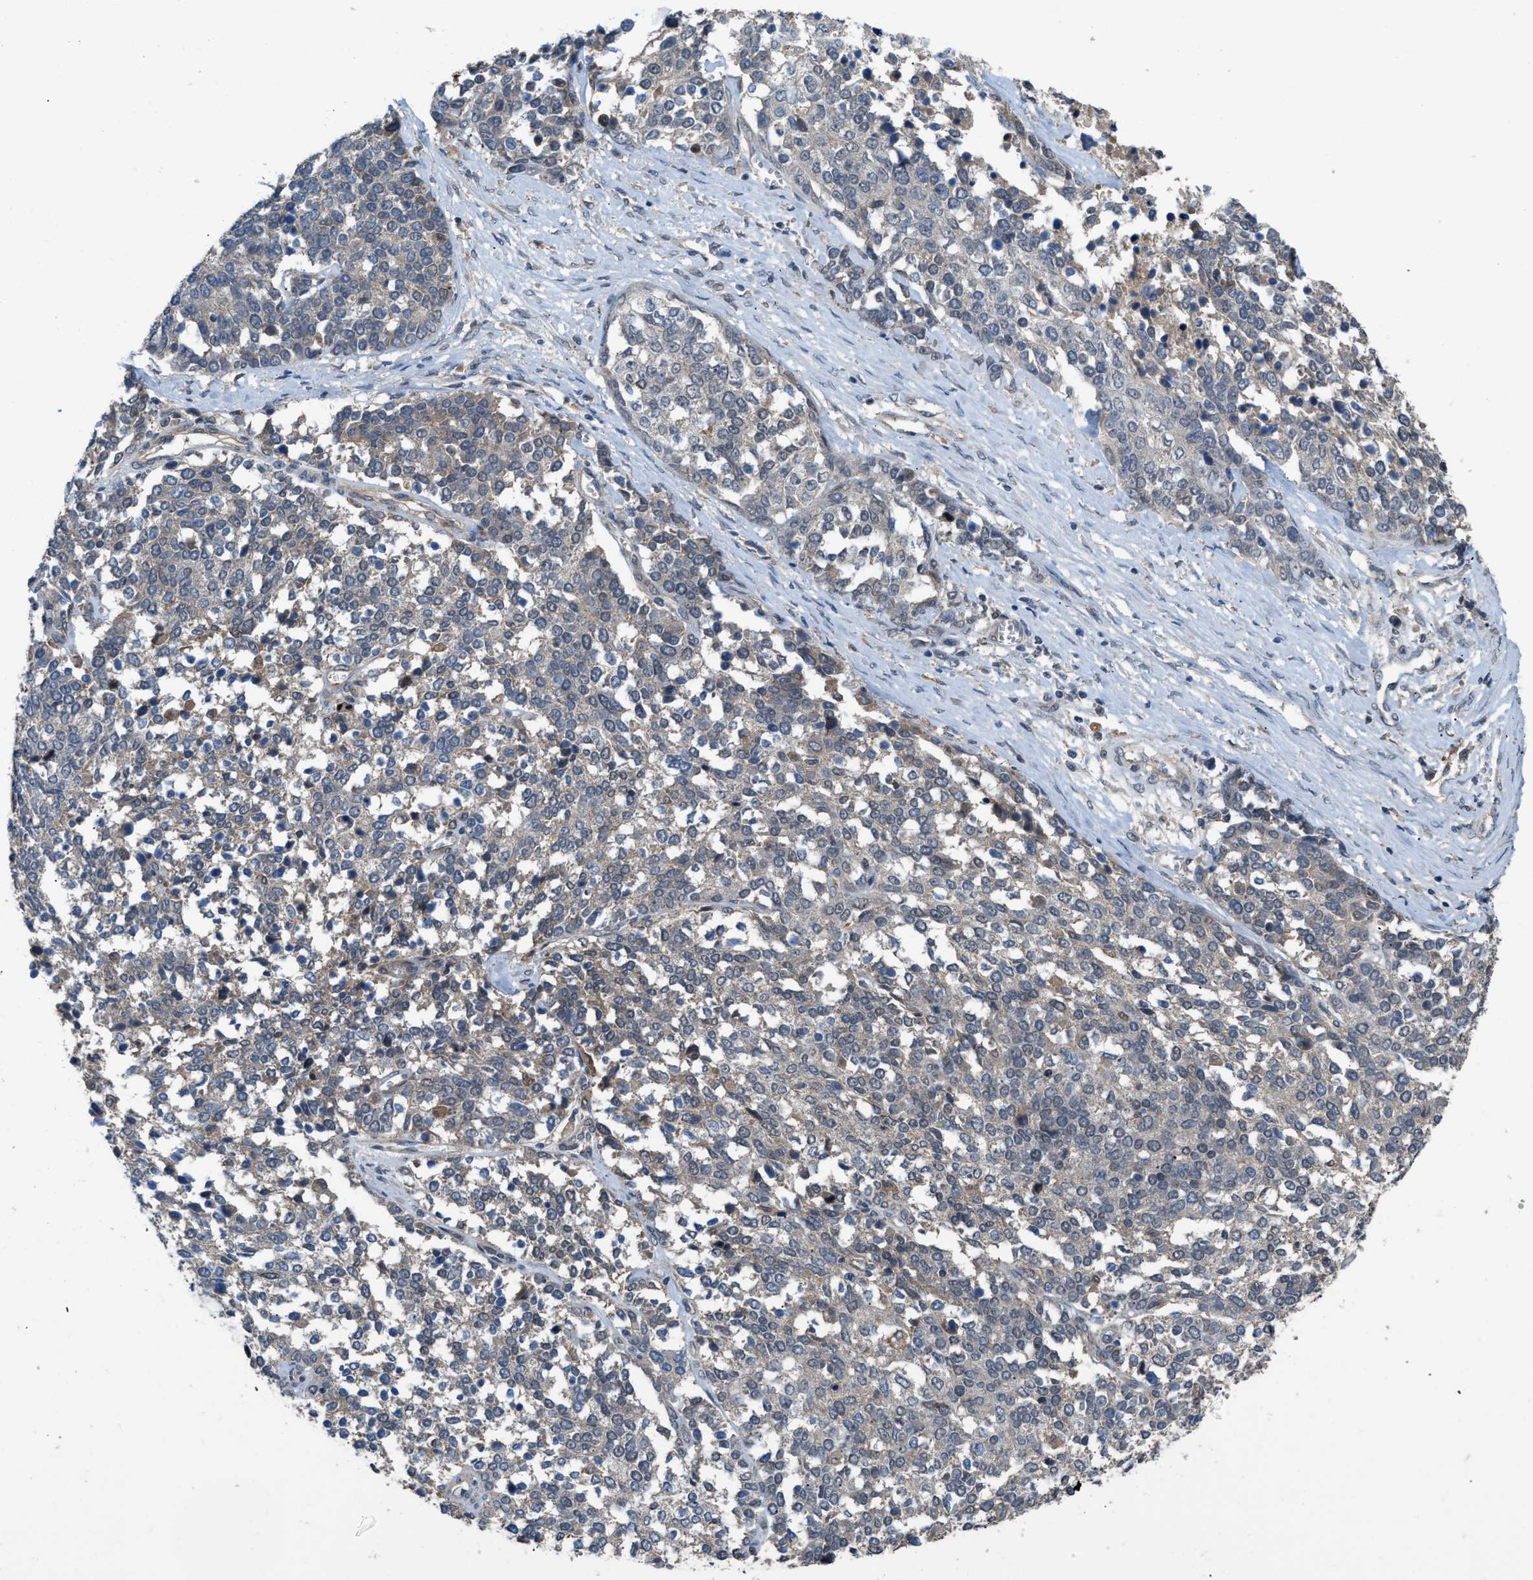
{"staining": {"intensity": "negative", "quantity": "none", "location": "none"}, "tissue": "ovarian cancer", "cell_type": "Tumor cells", "image_type": "cancer", "snomed": [{"axis": "morphology", "description": "Cystadenocarcinoma, serous, NOS"}, {"axis": "topography", "description": "Ovary"}], "caption": "This micrograph is of ovarian cancer stained with immunohistochemistry to label a protein in brown with the nuclei are counter-stained blue. There is no expression in tumor cells.", "gene": "UTRN", "patient": {"sex": "female", "age": 44}}